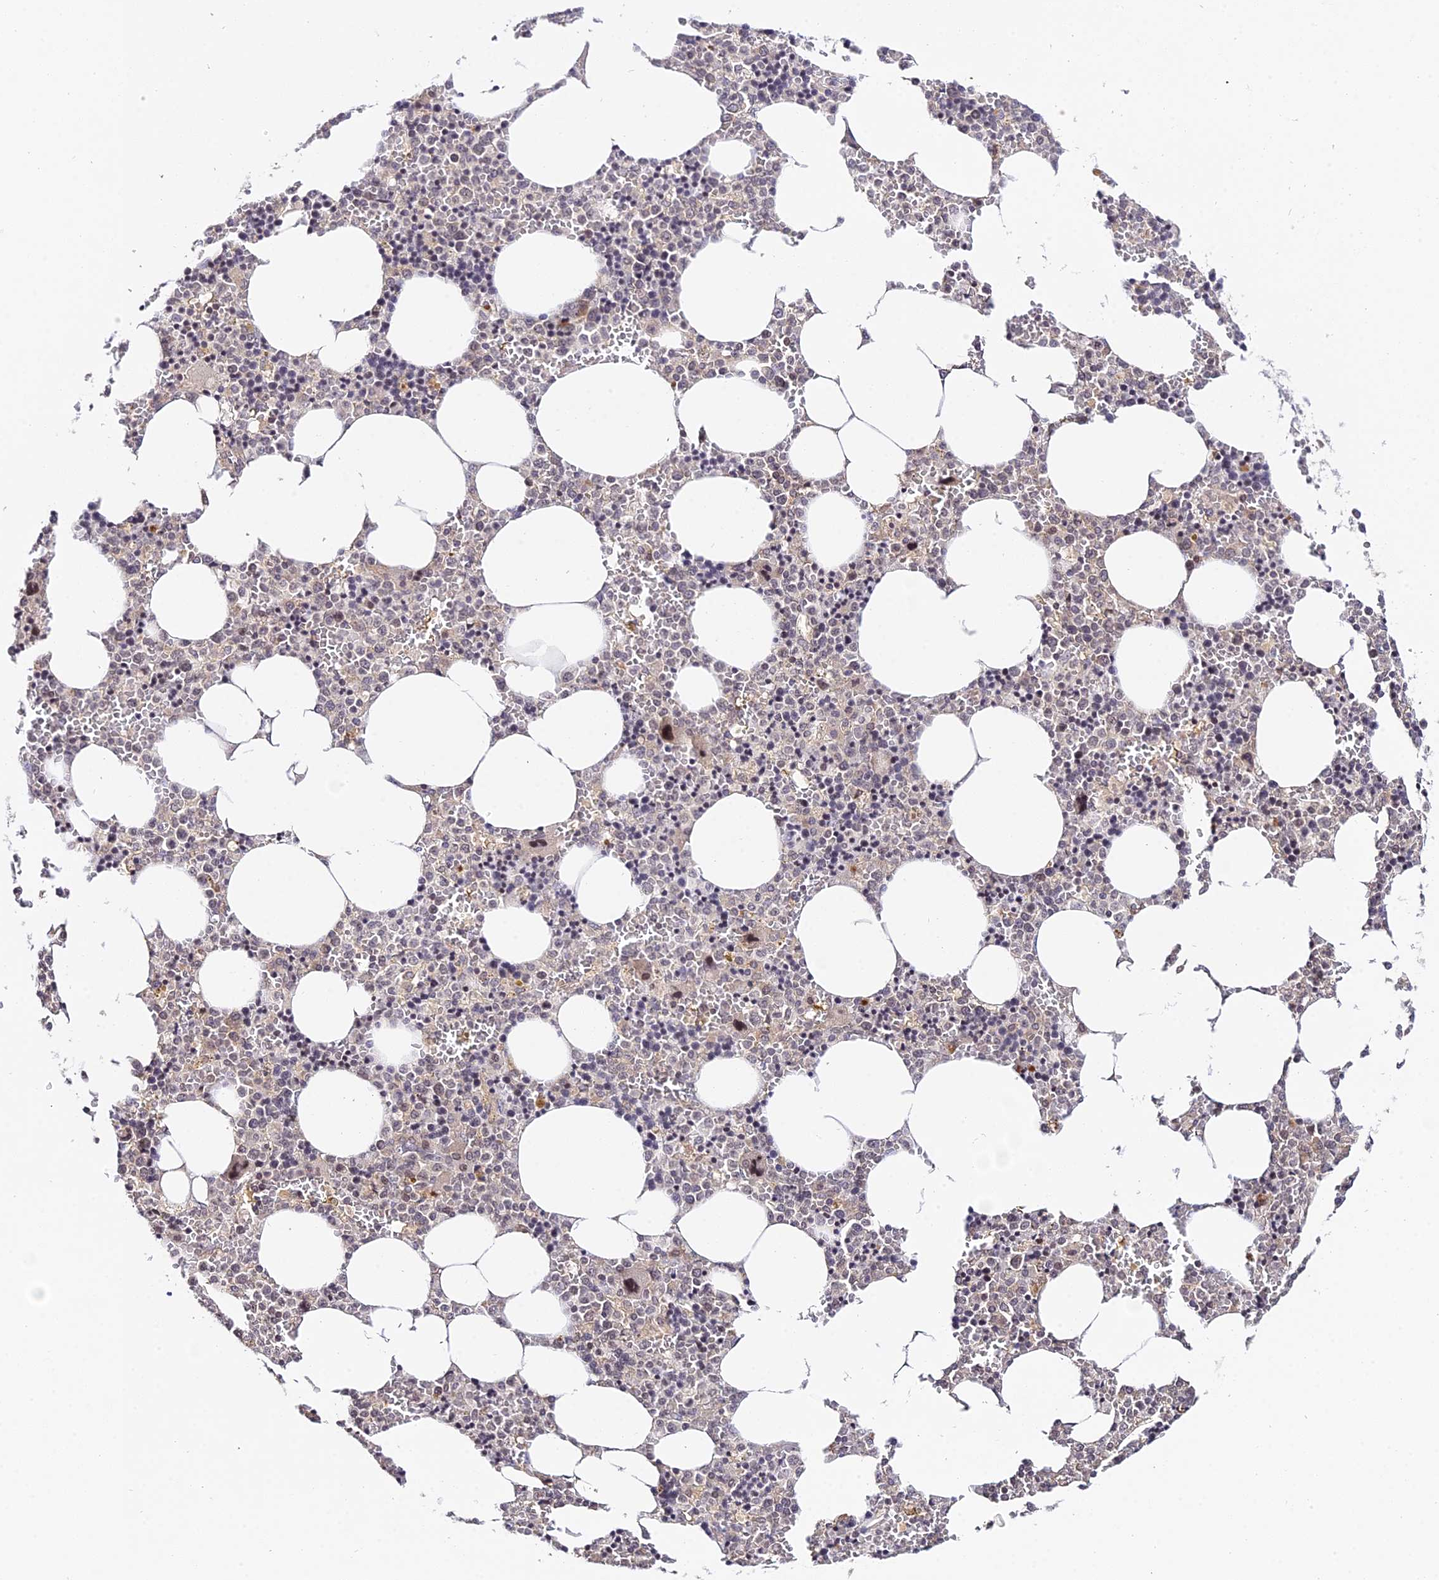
{"staining": {"intensity": "moderate", "quantity": "<25%", "location": "nuclear"}, "tissue": "bone marrow", "cell_type": "Hematopoietic cells", "image_type": "normal", "snomed": [{"axis": "morphology", "description": "Normal tissue, NOS"}, {"axis": "topography", "description": "Bone marrow"}], "caption": "Immunohistochemical staining of normal human bone marrow displays moderate nuclear protein expression in approximately <25% of hematopoietic cells. The staining was performed using DAB (3,3'-diaminobenzidine), with brown indicating positive protein expression. Nuclei are stained blue with hematoxylin.", "gene": "TEKT1", "patient": {"sex": "male", "age": 70}}